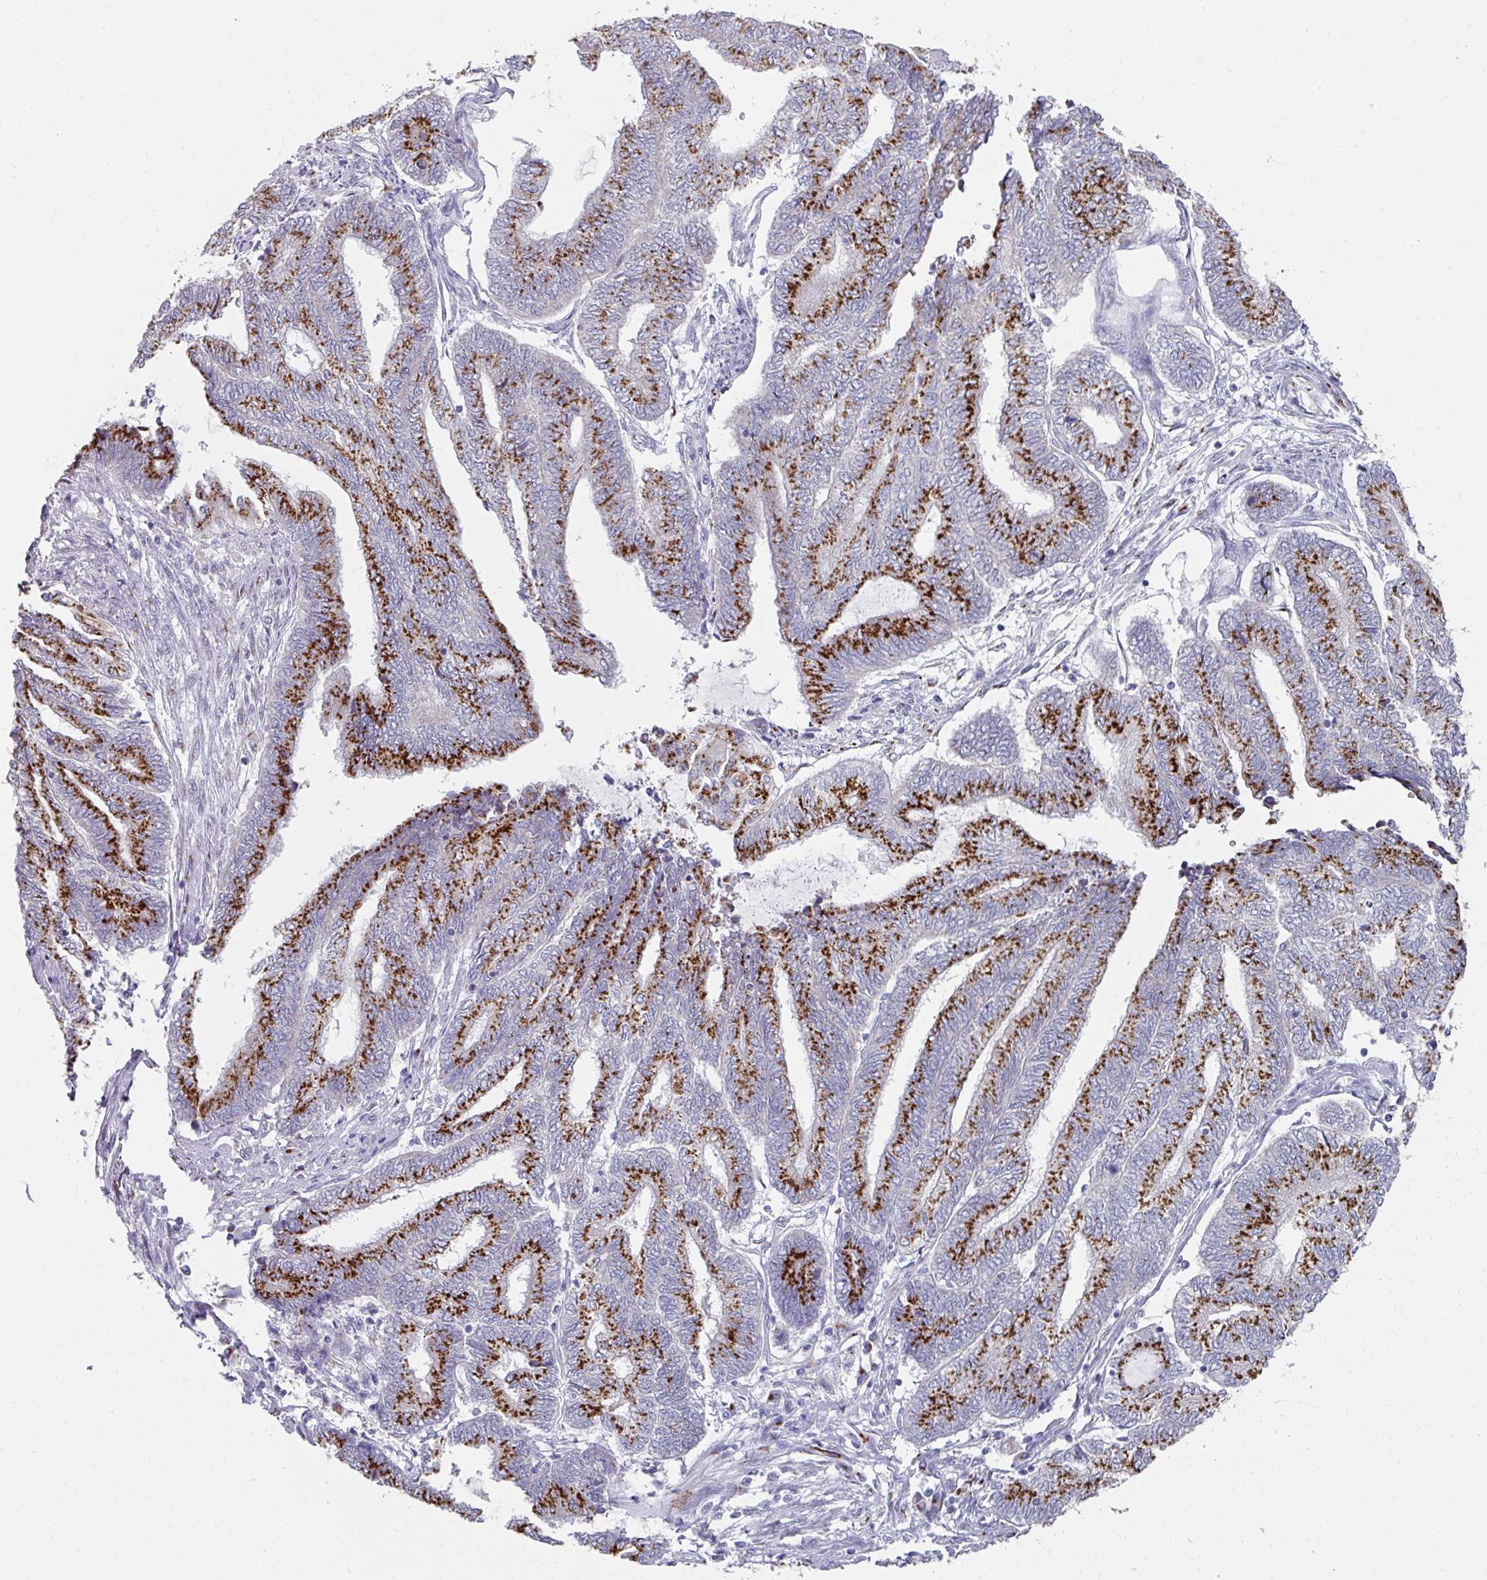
{"staining": {"intensity": "strong", "quantity": "25%-75%", "location": "cytoplasmic/membranous"}, "tissue": "endometrial cancer", "cell_type": "Tumor cells", "image_type": "cancer", "snomed": [{"axis": "morphology", "description": "Adenocarcinoma, NOS"}, {"axis": "topography", "description": "Uterus"}, {"axis": "topography", "description": "Endometrium"}], "caption": "This histopathology image reveals endometrial adenocarcinoma stained with immunohistochemistry (IHC) to label a protein in brown. The cytoplasmic/membranous of tumor cells show strong positivity for the protein. Nuclei are counter-stained blue.", "gene": "VKORC1L1", "patient": {"sex": "female", "age": 70}}